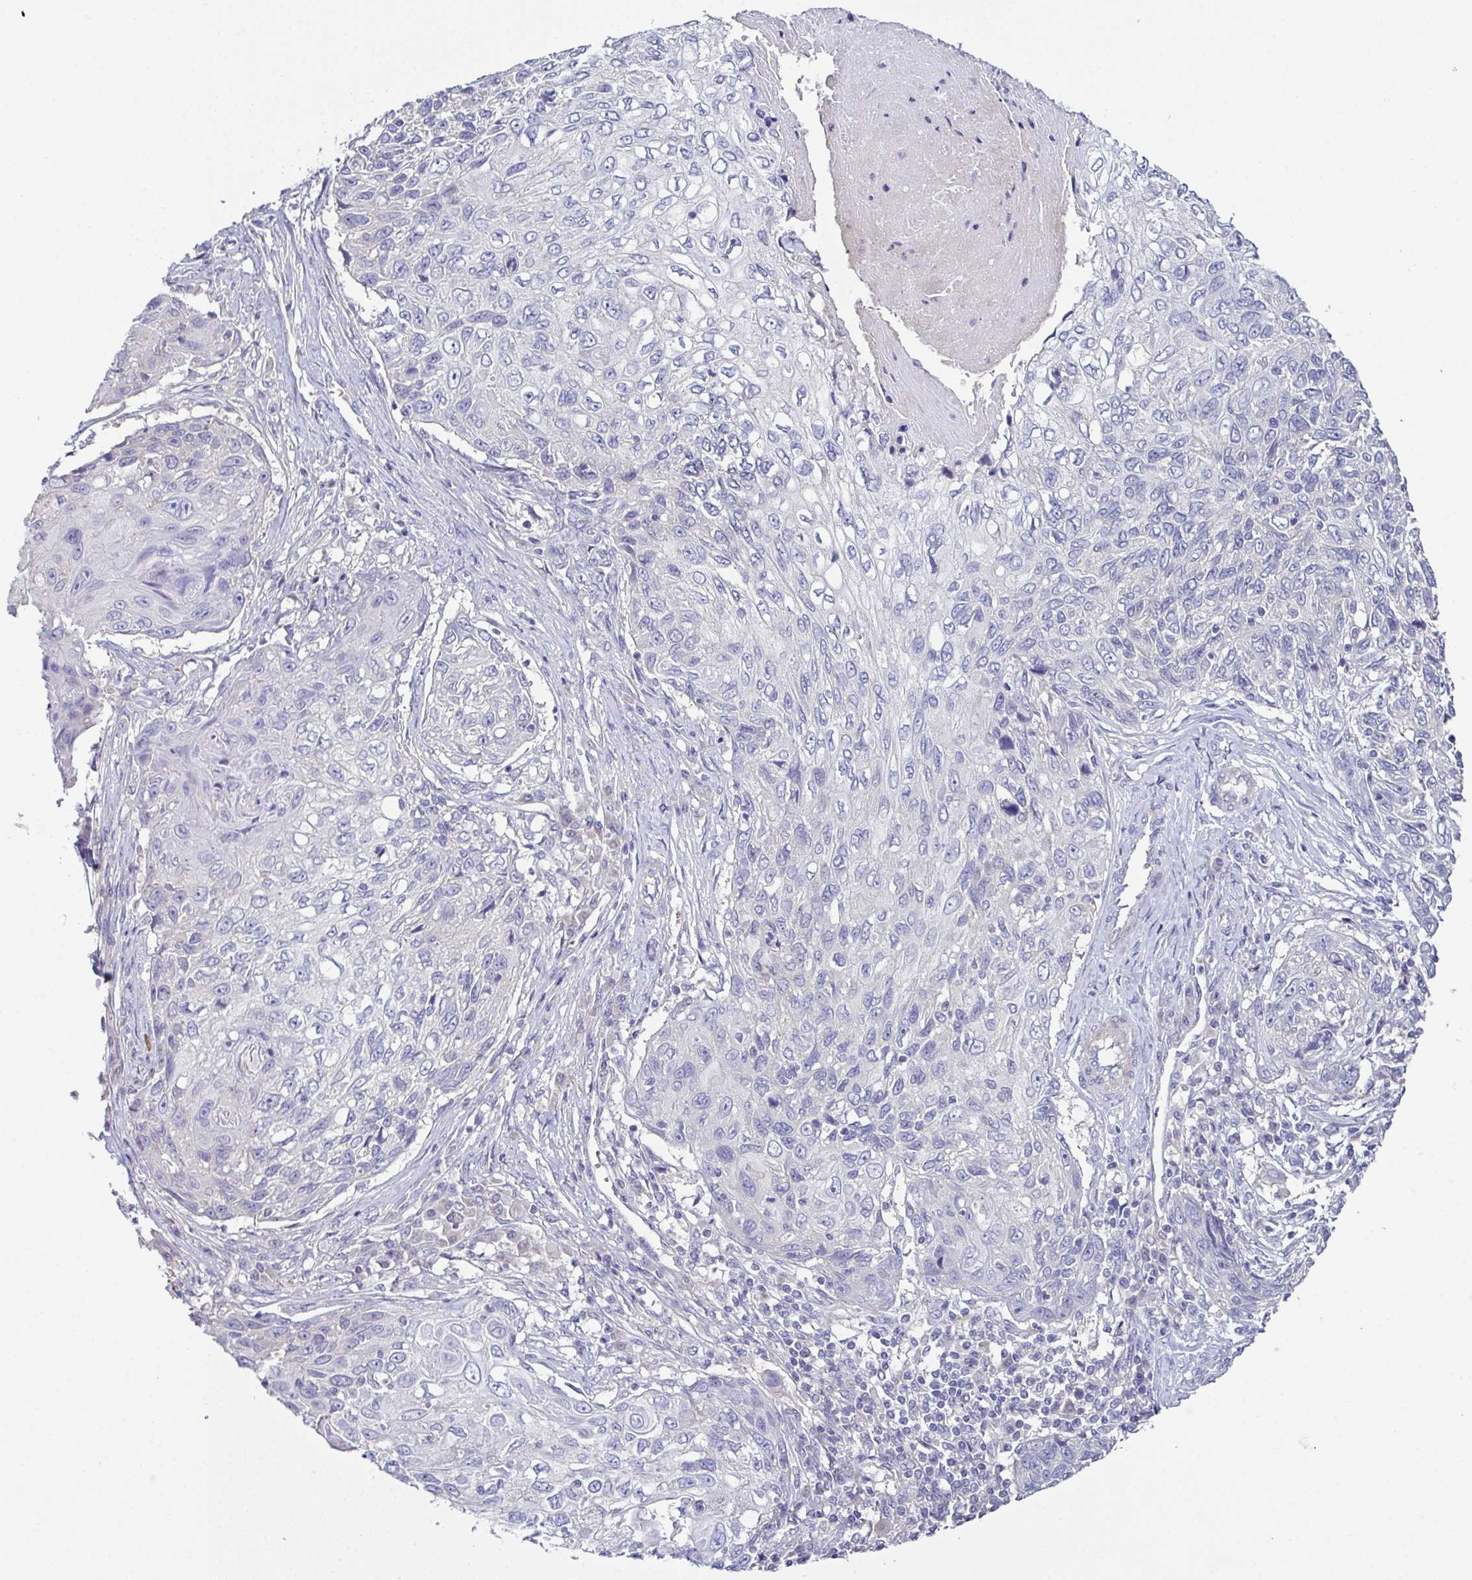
{"staining": {"intensity": "negative", "quantity": "none", "location": "none"}, "tissue": "skin cancer", "cell_type": "Tumor cells", "image_type": "cancer", "snomed": [{"axis": "morphology", "description": "Squamous cell carcinoma, NOS"}, {"axis": "topography", "description": "Skin"}], "caption": "This is a histopathology image of immunohistochemistry (IHC) staining of skin cancer (squamous cell carcinoma), which shows no positivity in tumor cells.", "gene": "CFAP97D1", "patient": {"sex": "male", "age": 92}}